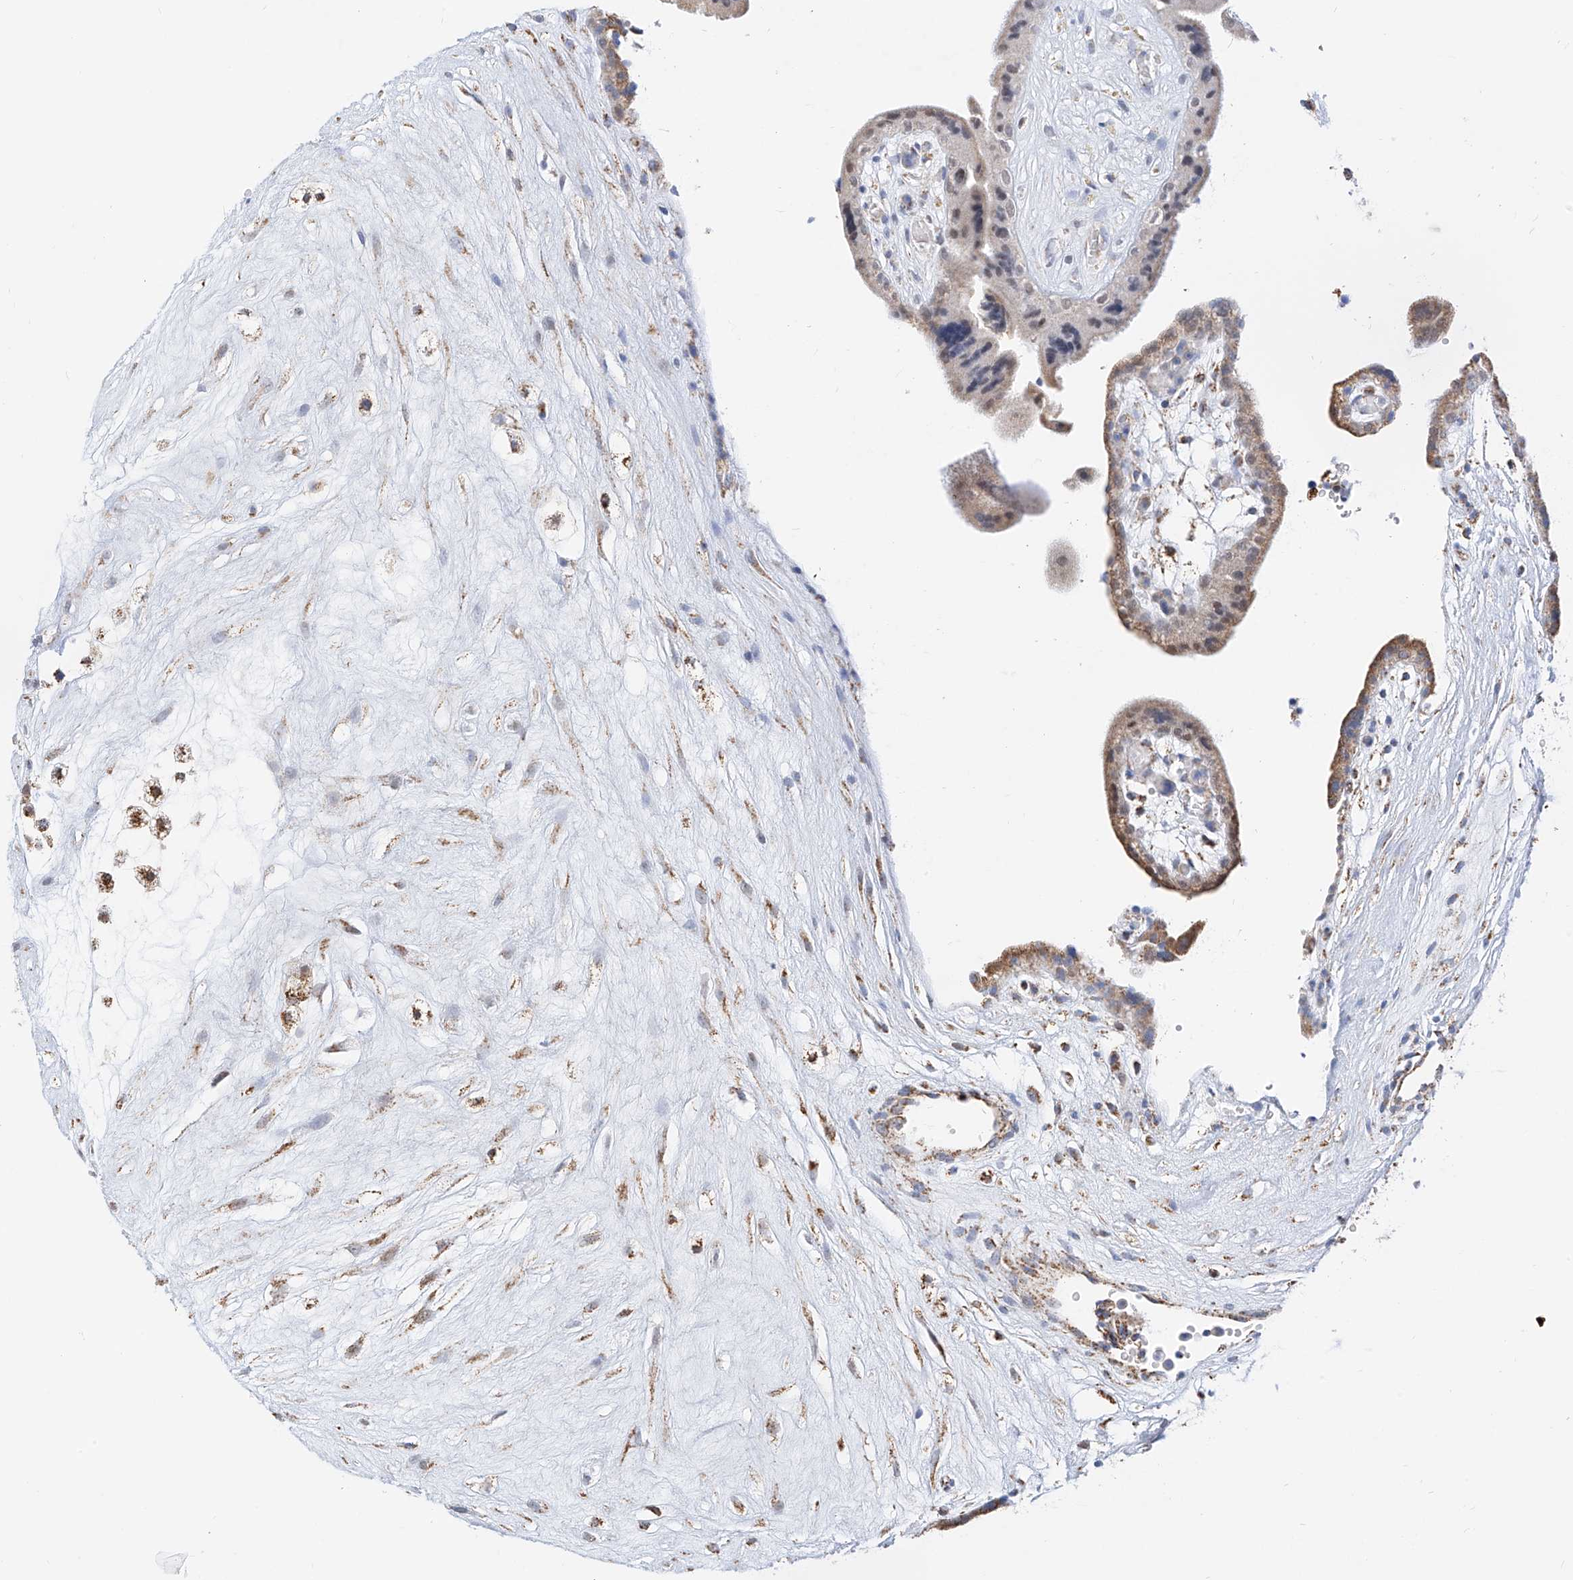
{"staining": {"intensity": "moderate", "quantity": ">75%", "location": "cytoplasmic/membranous,nuclear"}, "tissue": "placenta", "cell_type": "Trophoblastic cells", "image_type": "normal", "snomed": [{"axis": "morphology", "description": "Normal tissue, NOS"}, {"axis": "topography", "description": "Placenta"}], "caption": "Immunohistochemical staining of benign placenta demonstrates medium levels of moderate cytoplasmic/membranous,nuclear expression in about >75% of trophoblastic cells. (DAB = brown stain, brightfield microscopy at high magnification).", "gene": "NALCN", "patient": {"sex": "female", "age": 18}}